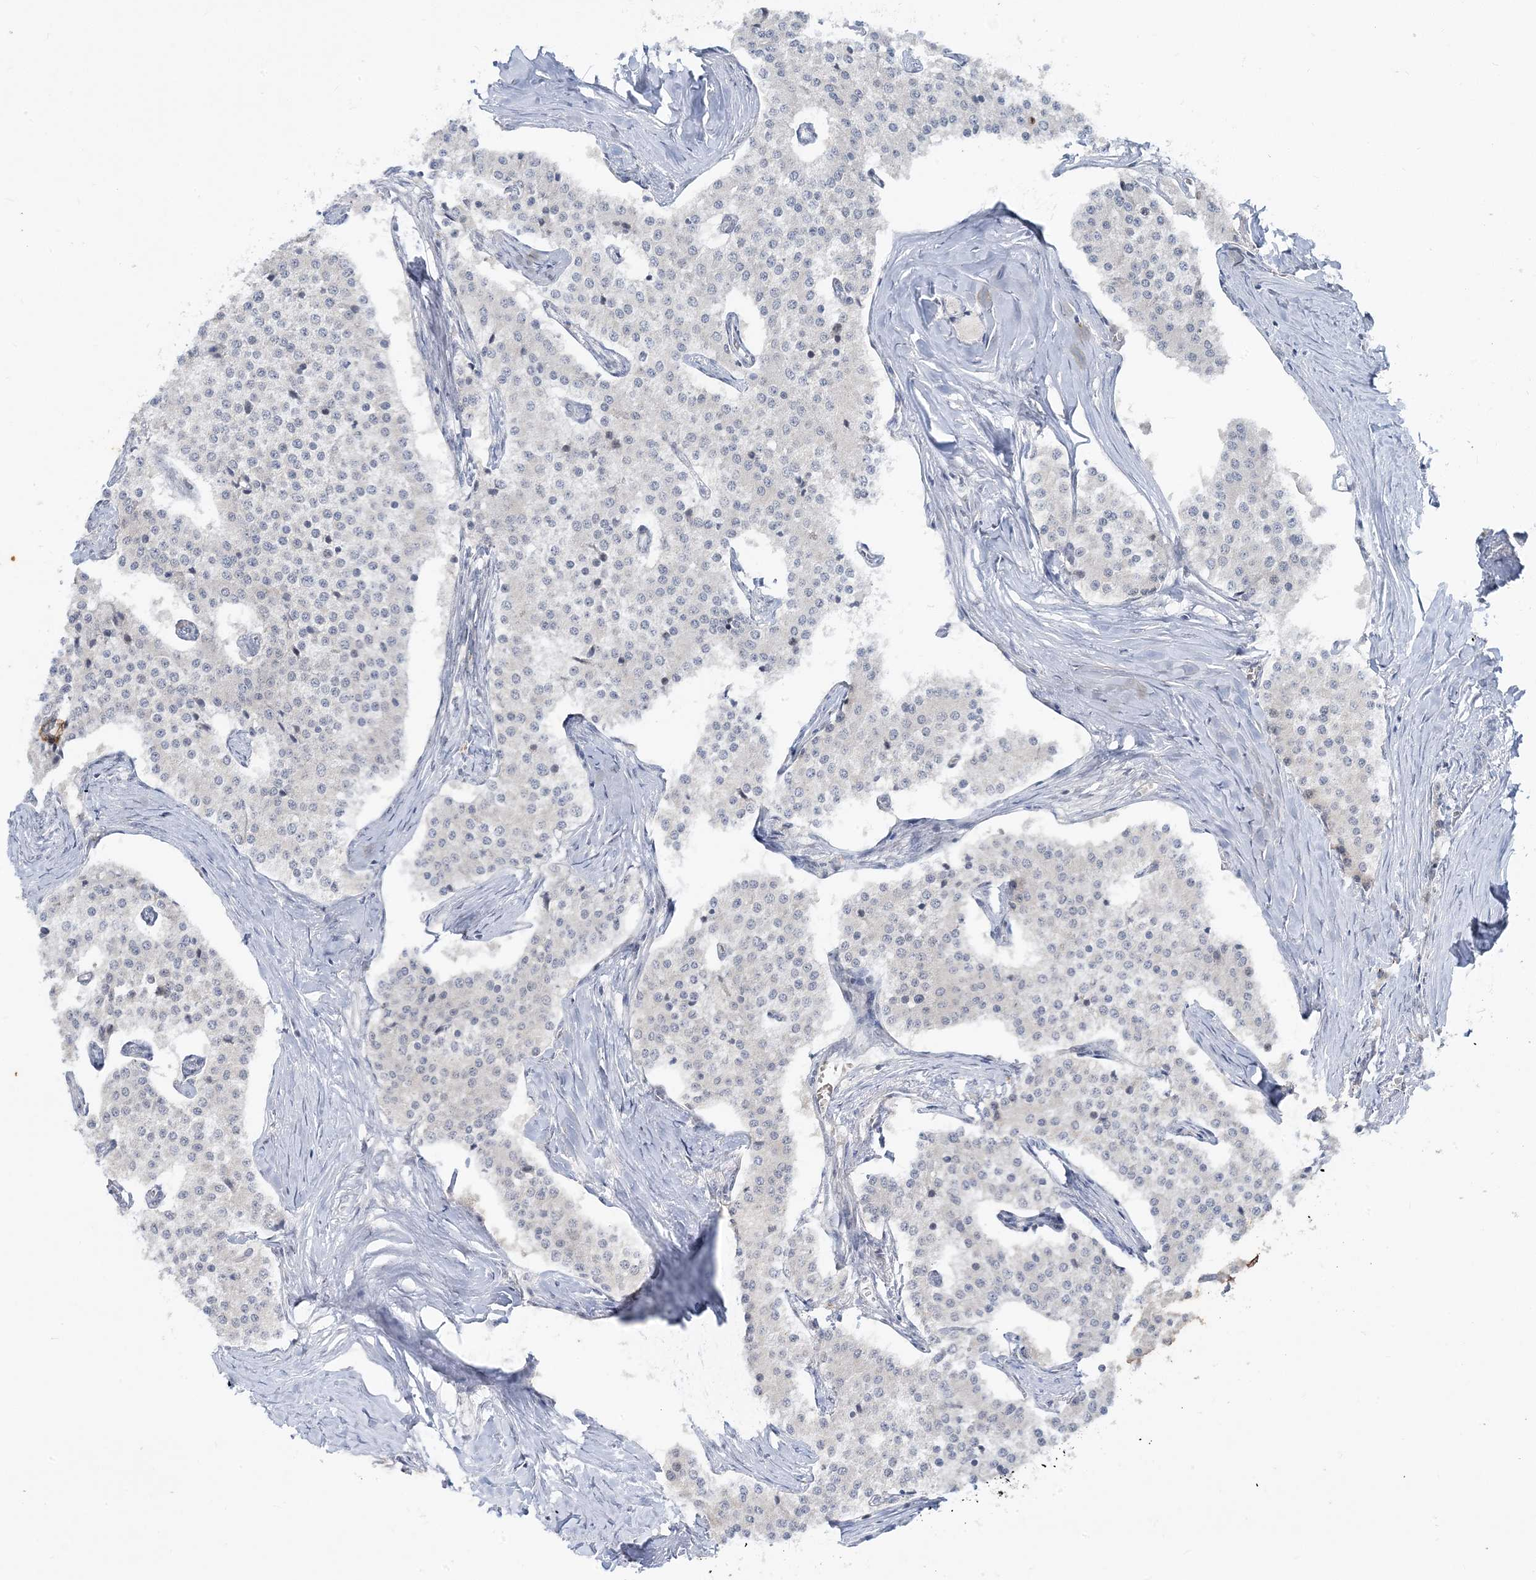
{"staining": {"intensity": "negative", "quantity": "none", "location": "none"}, "tissue": "carcinoid", "cell_type": "Tumor cells", "image_type": "cancer", "snomed": [{"axis": "morphology", "description": "Carcinoid, malignant, NOS"}, {"axis": "topography", "description": "Colon"}], "caption": "Tumor cells show no significant expression in carcinoid.", "gene": "LEXM", "patient": {"sex": "female", "age": 52}}